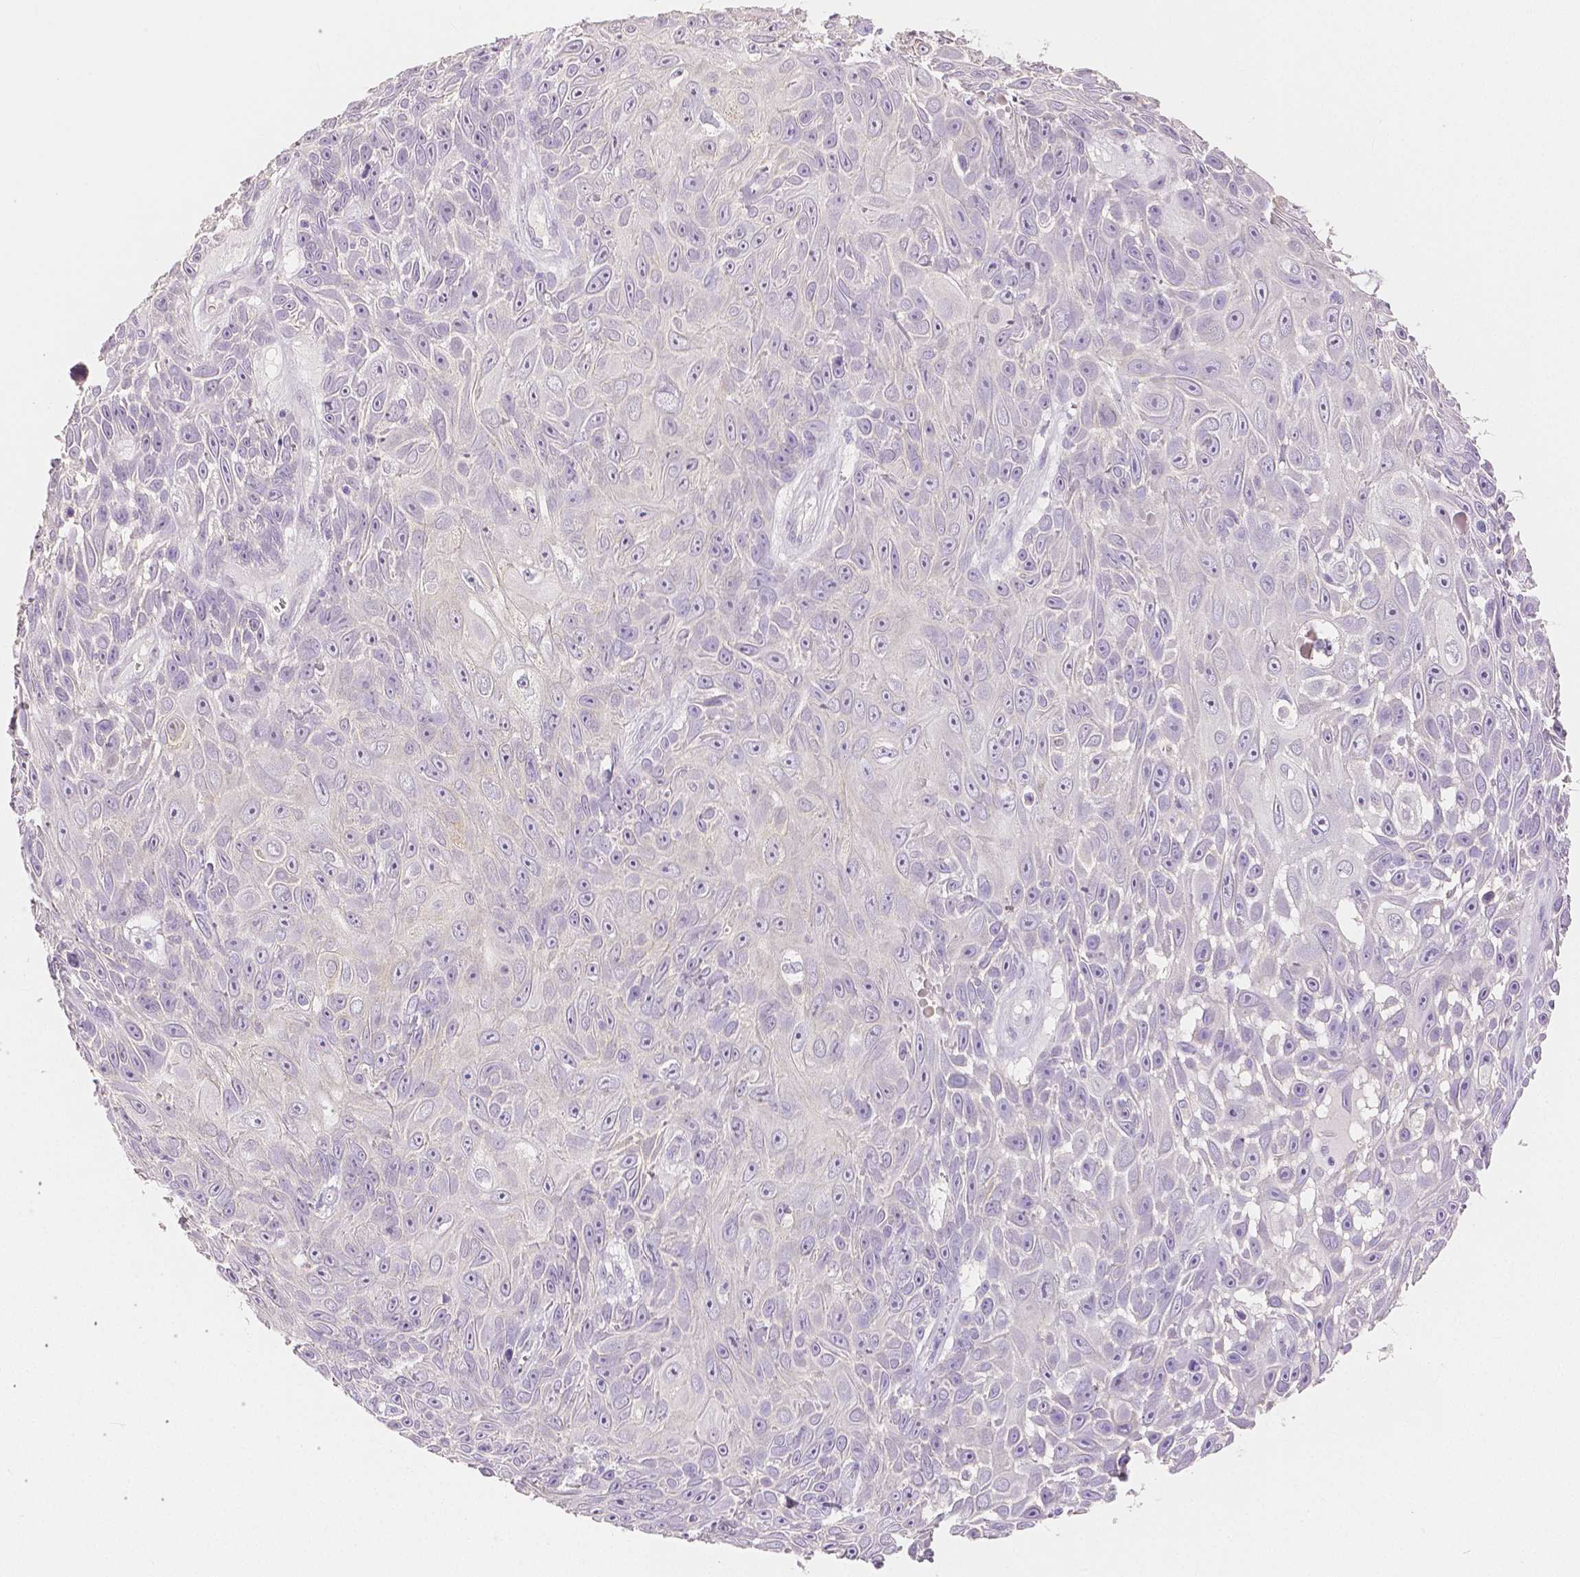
{"staining": {"intensity": "negative", "quantity": "none", "location": "none"}, "tissue": "skin cancer", "cell_type": "Tumor cells", "image_type": "cancer", "snomed": [{"axis": "morphology", "description": "Squamous cell carcinoma, NOS"}, {"axis": "topography", "description": "Skin"}], "caption": "Immunohistochemistry (IHC) image of squamous cell carcinoma (skin) stained for a protein (brown), which exhibits no expression in tumor cells. The staining is performed using DAB brown chromogen with nuclei counter-stained in using hematoxylin.", "gene": "OCLN", "patient": {"sex": "male", "age": 82}}